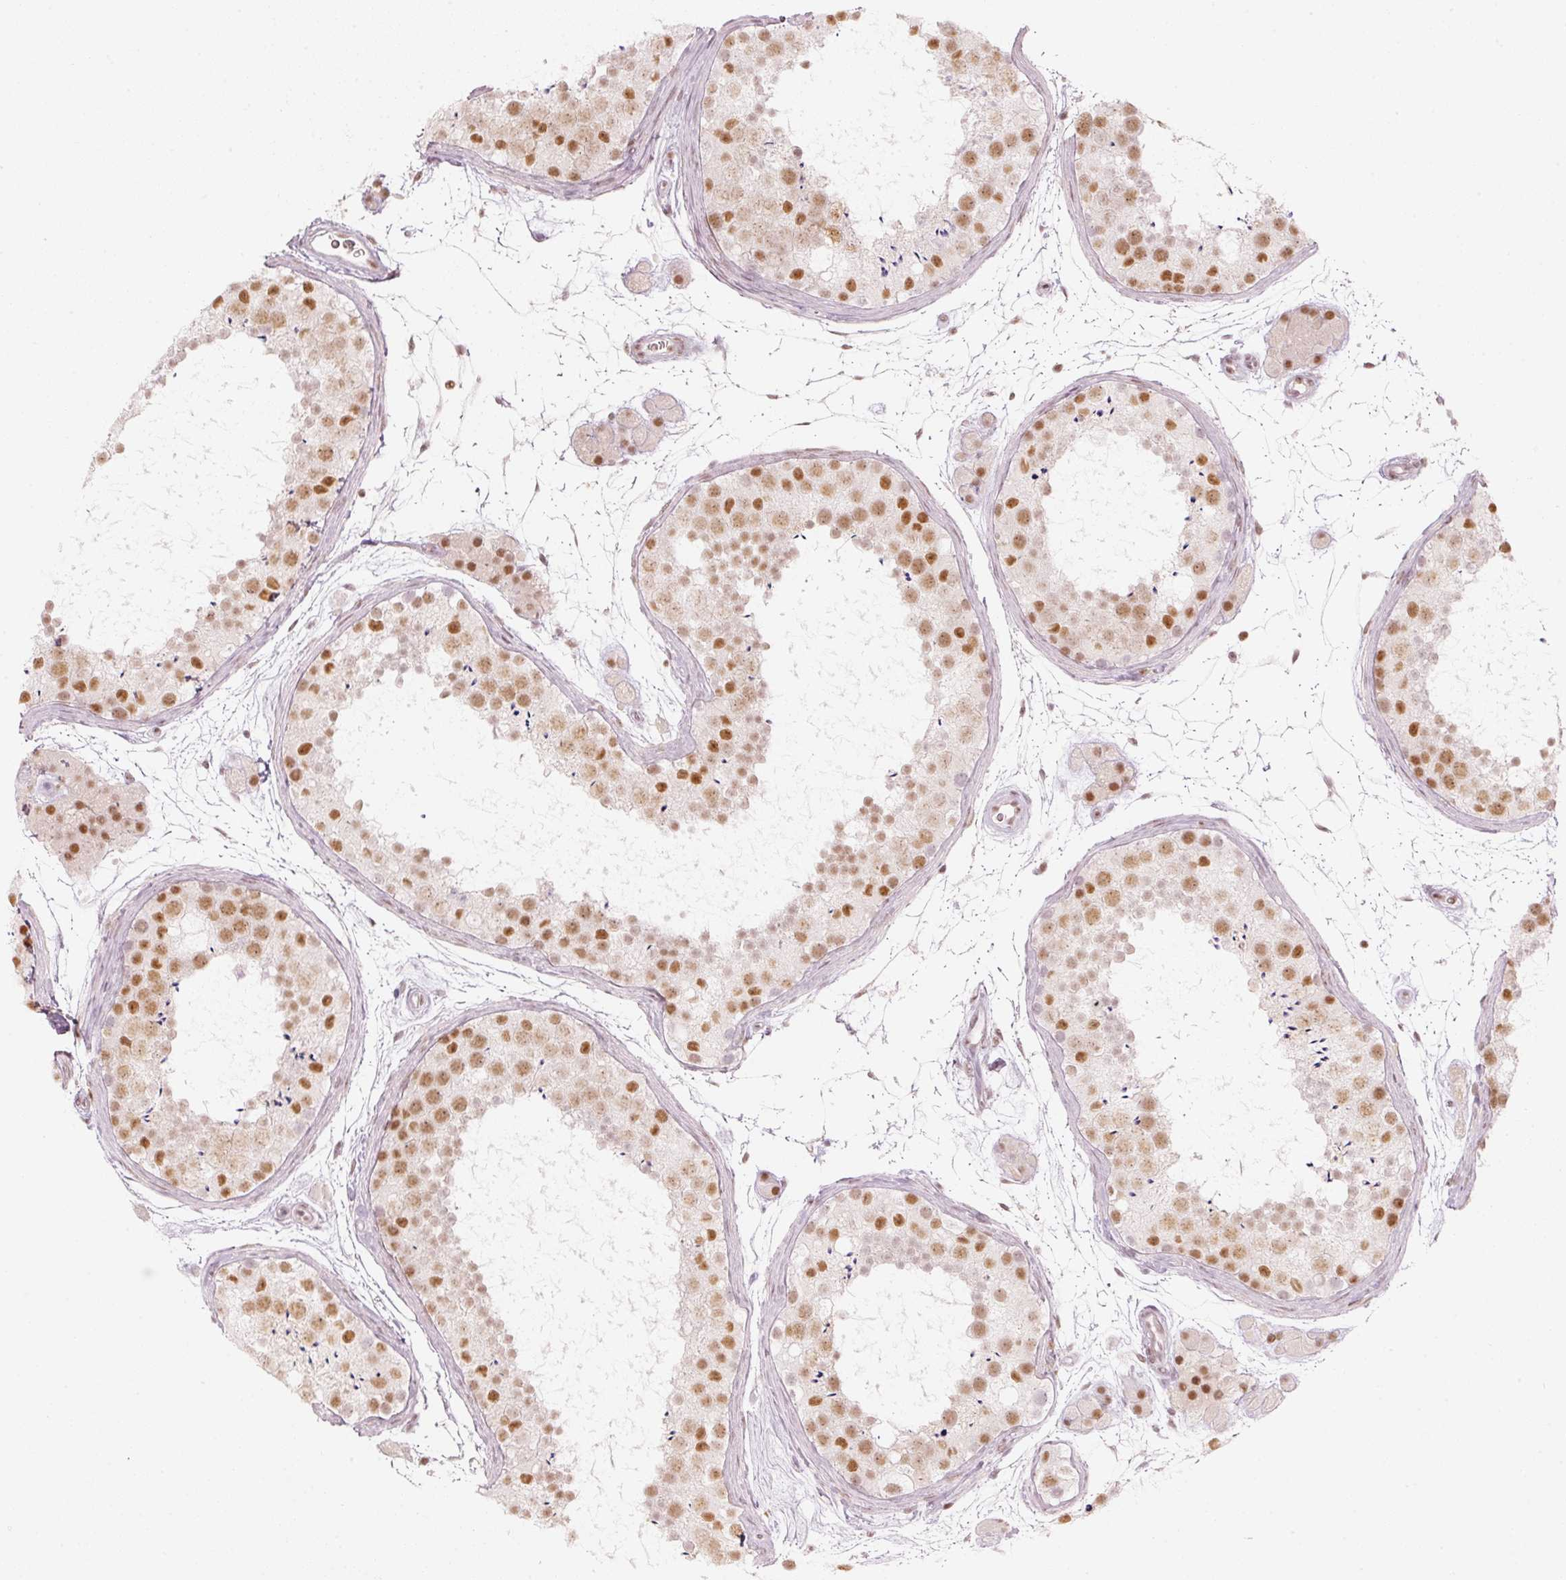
{"staining": {"intensity": "moderate", "quantity": "25%-75%", "location": "nuclear"}, "tissue": "testis", "cell_type": "Cells in seminiferous ducts", "image_type": "normal", "snomed": [{"axis": "morphology", "description": "Normal tissue, NOS"}, {"axis": "topography", "description": "Testis"}], "caption": "IHC staining of unremarkable testis, which shows medium levels of moderate nuclear positivity in approximately 25%-75% of cells in seminiferous ducts indicating moderate nuclear protein expression. The staining was performed using DAB (brown) for protein detection and nuclei were counterstained in hematoxylin (blue).", "gene": "PPP1R10", "patient": {"sex": "male", "age": 41}}